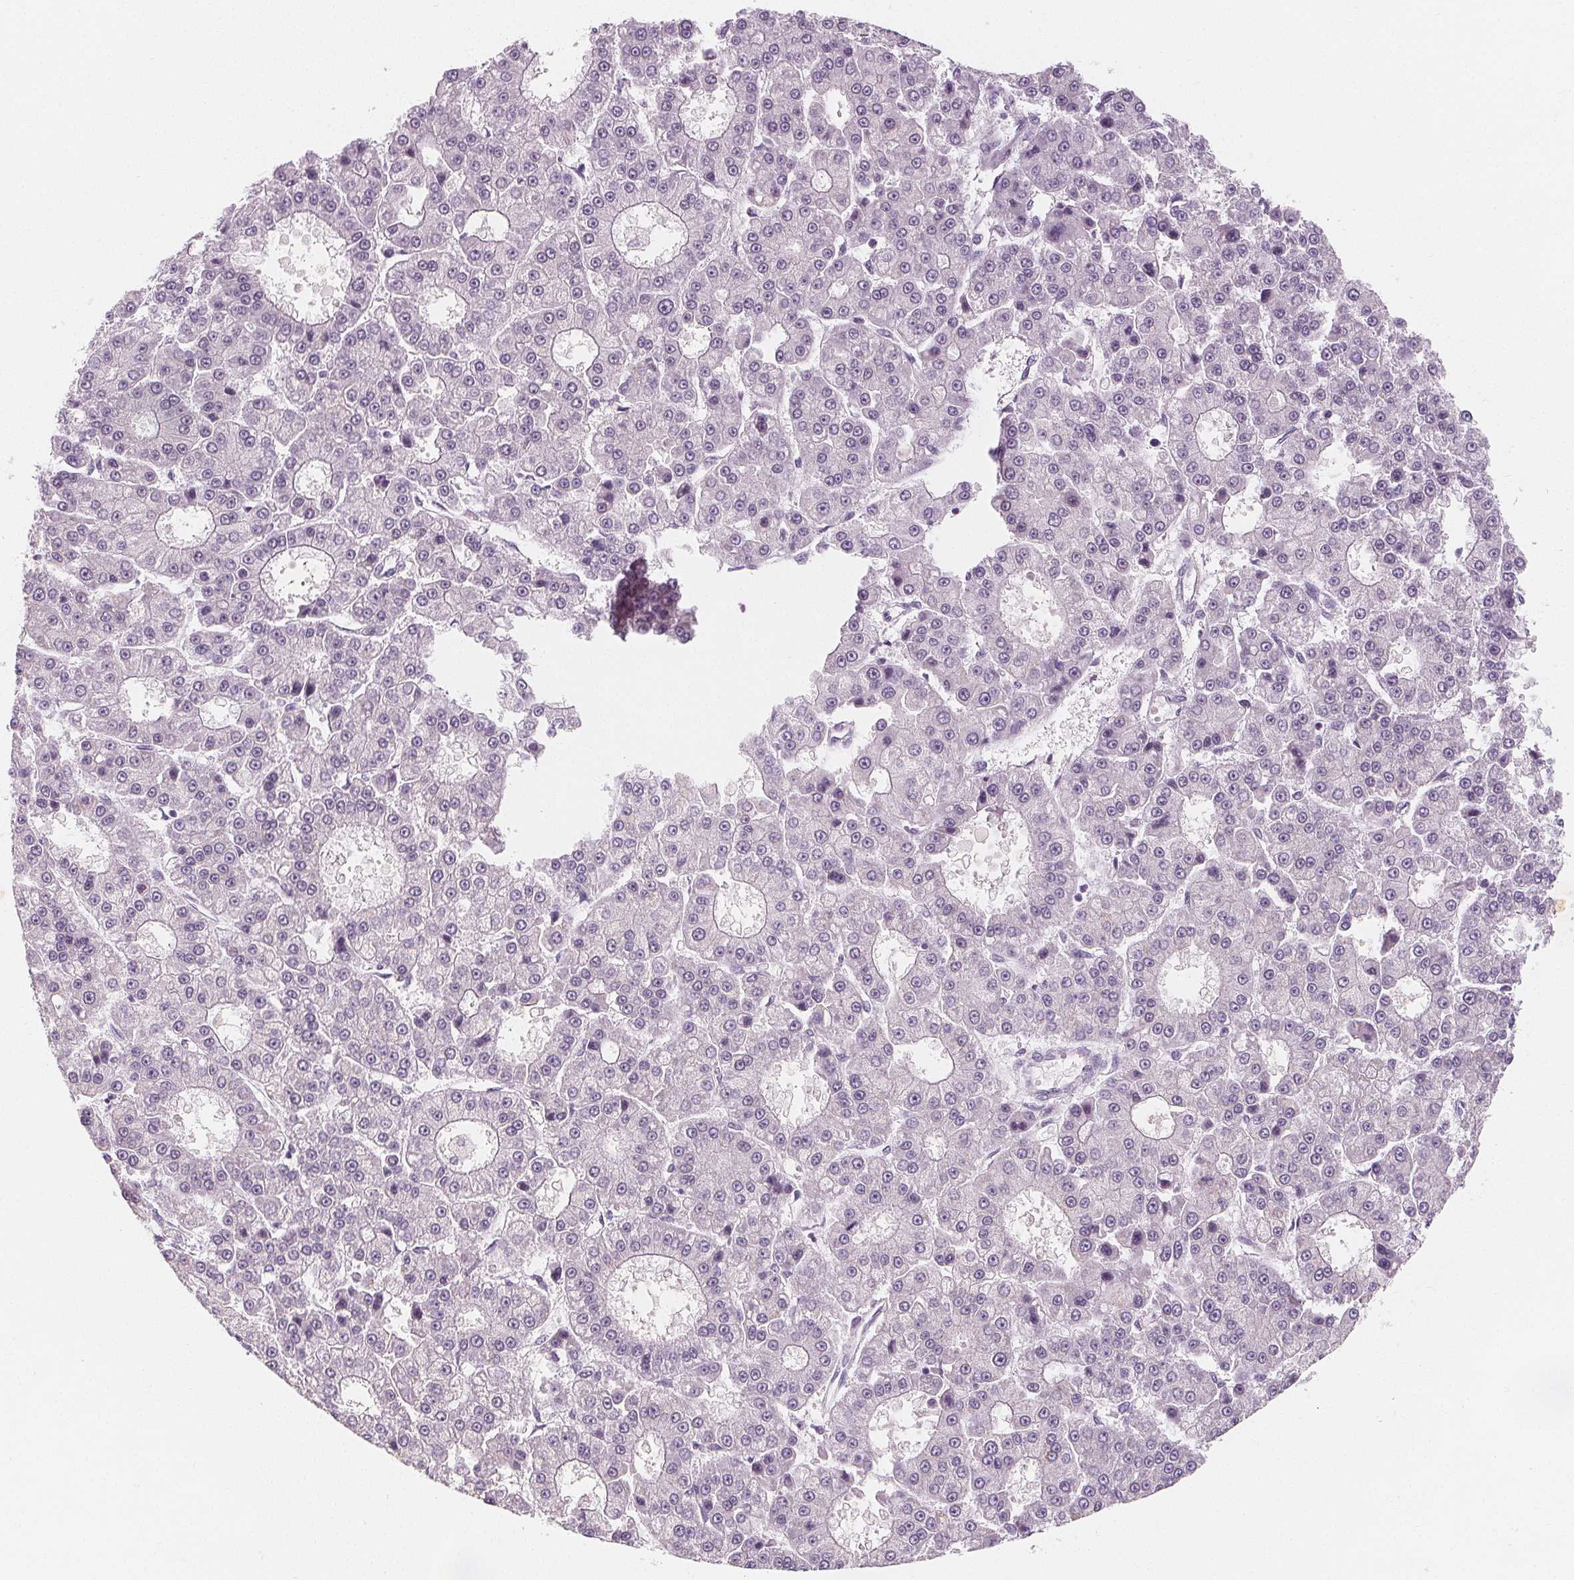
{"staining": {"intensity": "negative", "quantity": "none", "location": "none"}, "tissue": "liver cancer", "cell_type": "Tumor cells", "image_type": "cancer", "snomed": [{"axis": "morphology", "description": "Carcinoma, Hepatocellular, NOS"}, {"axis": "topography", "description": "Liver"}], "caption": "Tumor cells show no significant protein staining in liver cancer (hepatocellular carcinoma).", "gene": "DBX2", "patient": {"sex": "male", "age": 70}}